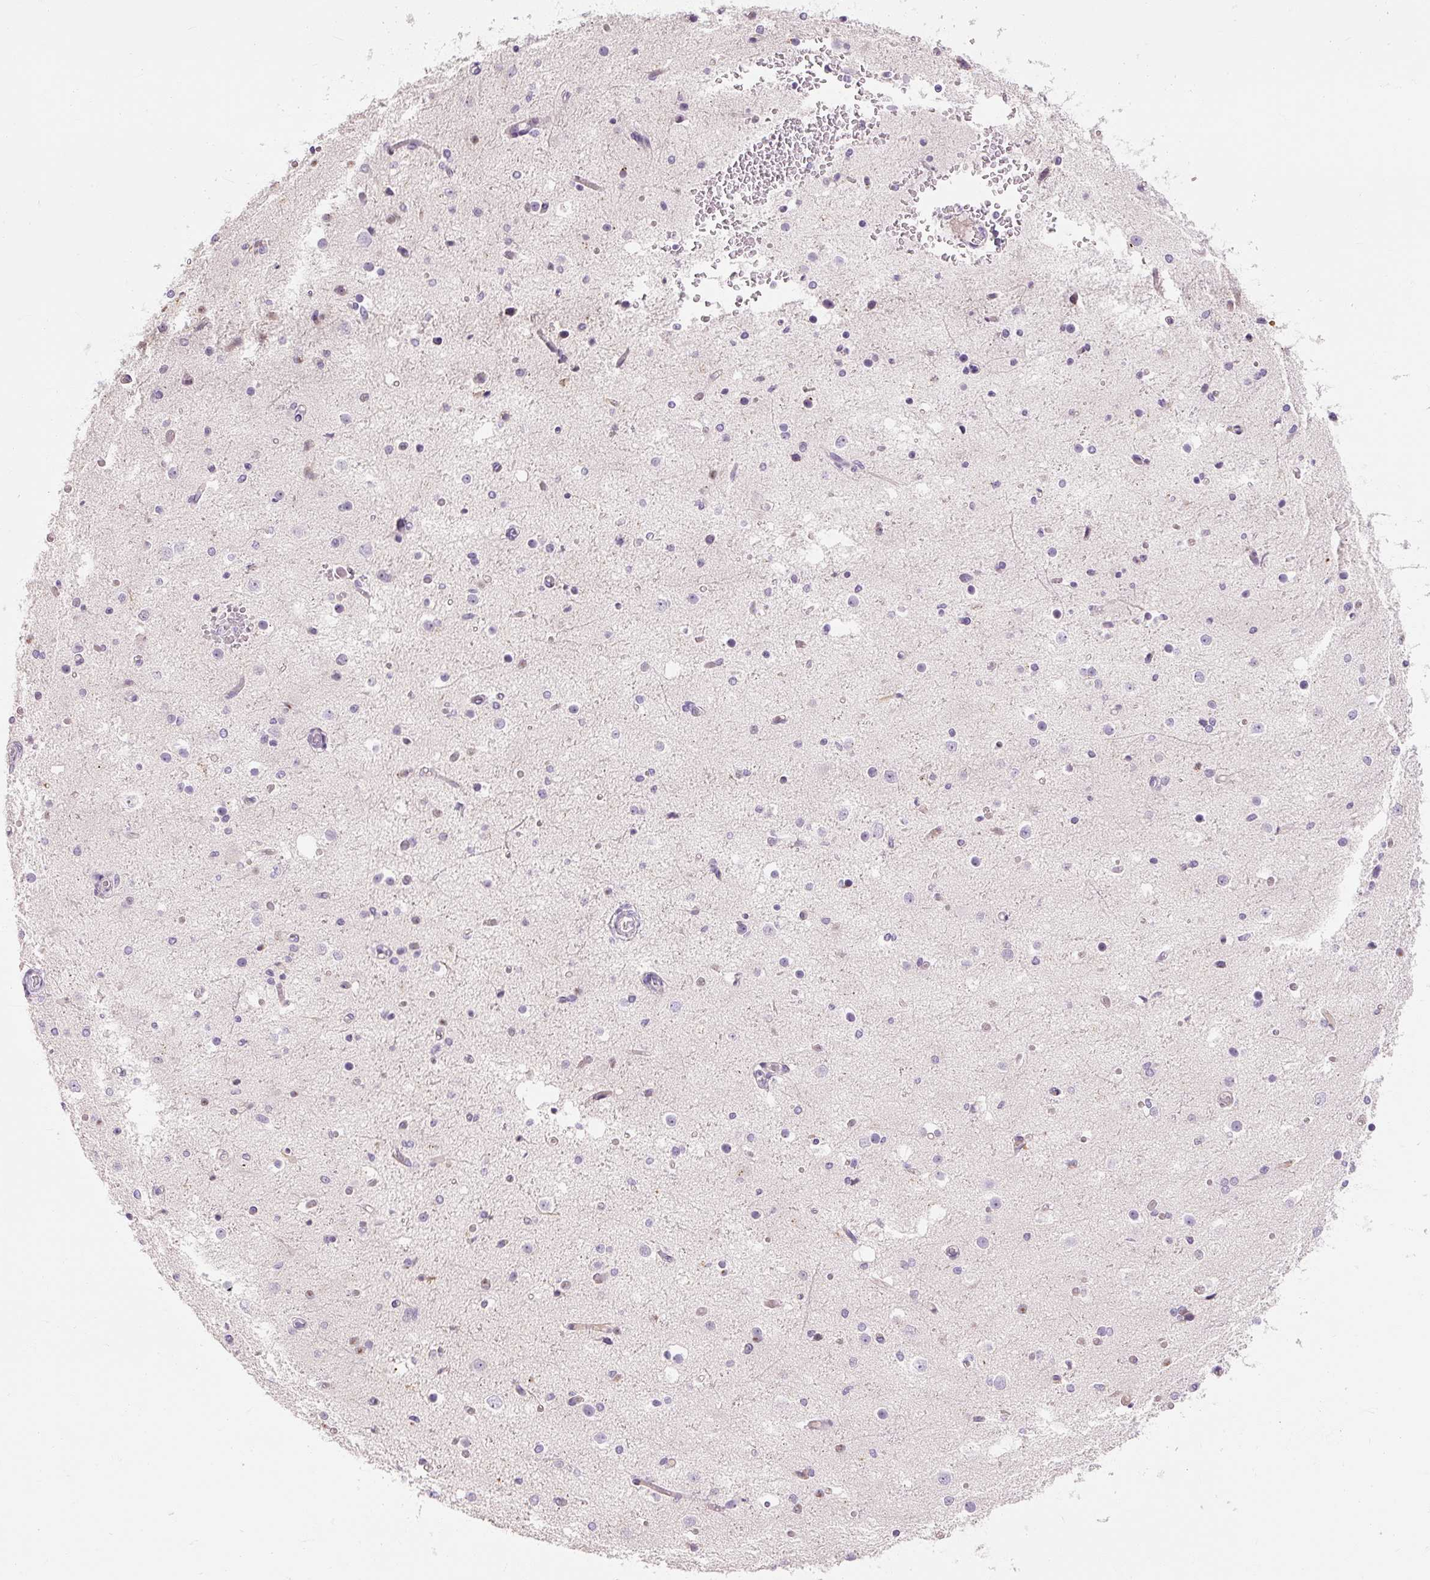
{"staining": {"intensity": "negative", "quantity": "none", "location": "none"}, "tissue": "cerebral cortex", "cell_type": "Endothelial cells", "image_type": "normal", "snomed": [{"axis": "morphology", "description": "Normal tissue, NOS"}, {"axis": "morphology", "description": "Inflammation, NOS"}, {"axis": "topography", "description": "Cerebral cortex"}], "caption": "IHC of unremarkable cerebral cortex shows no positivity in endothelial cells. (DAB (3,3'-diaminobenzidine) immunohistochemistry, high magnification).", "gene": "NFE2L3", "patient": {"sex": "male", "age": 6}}